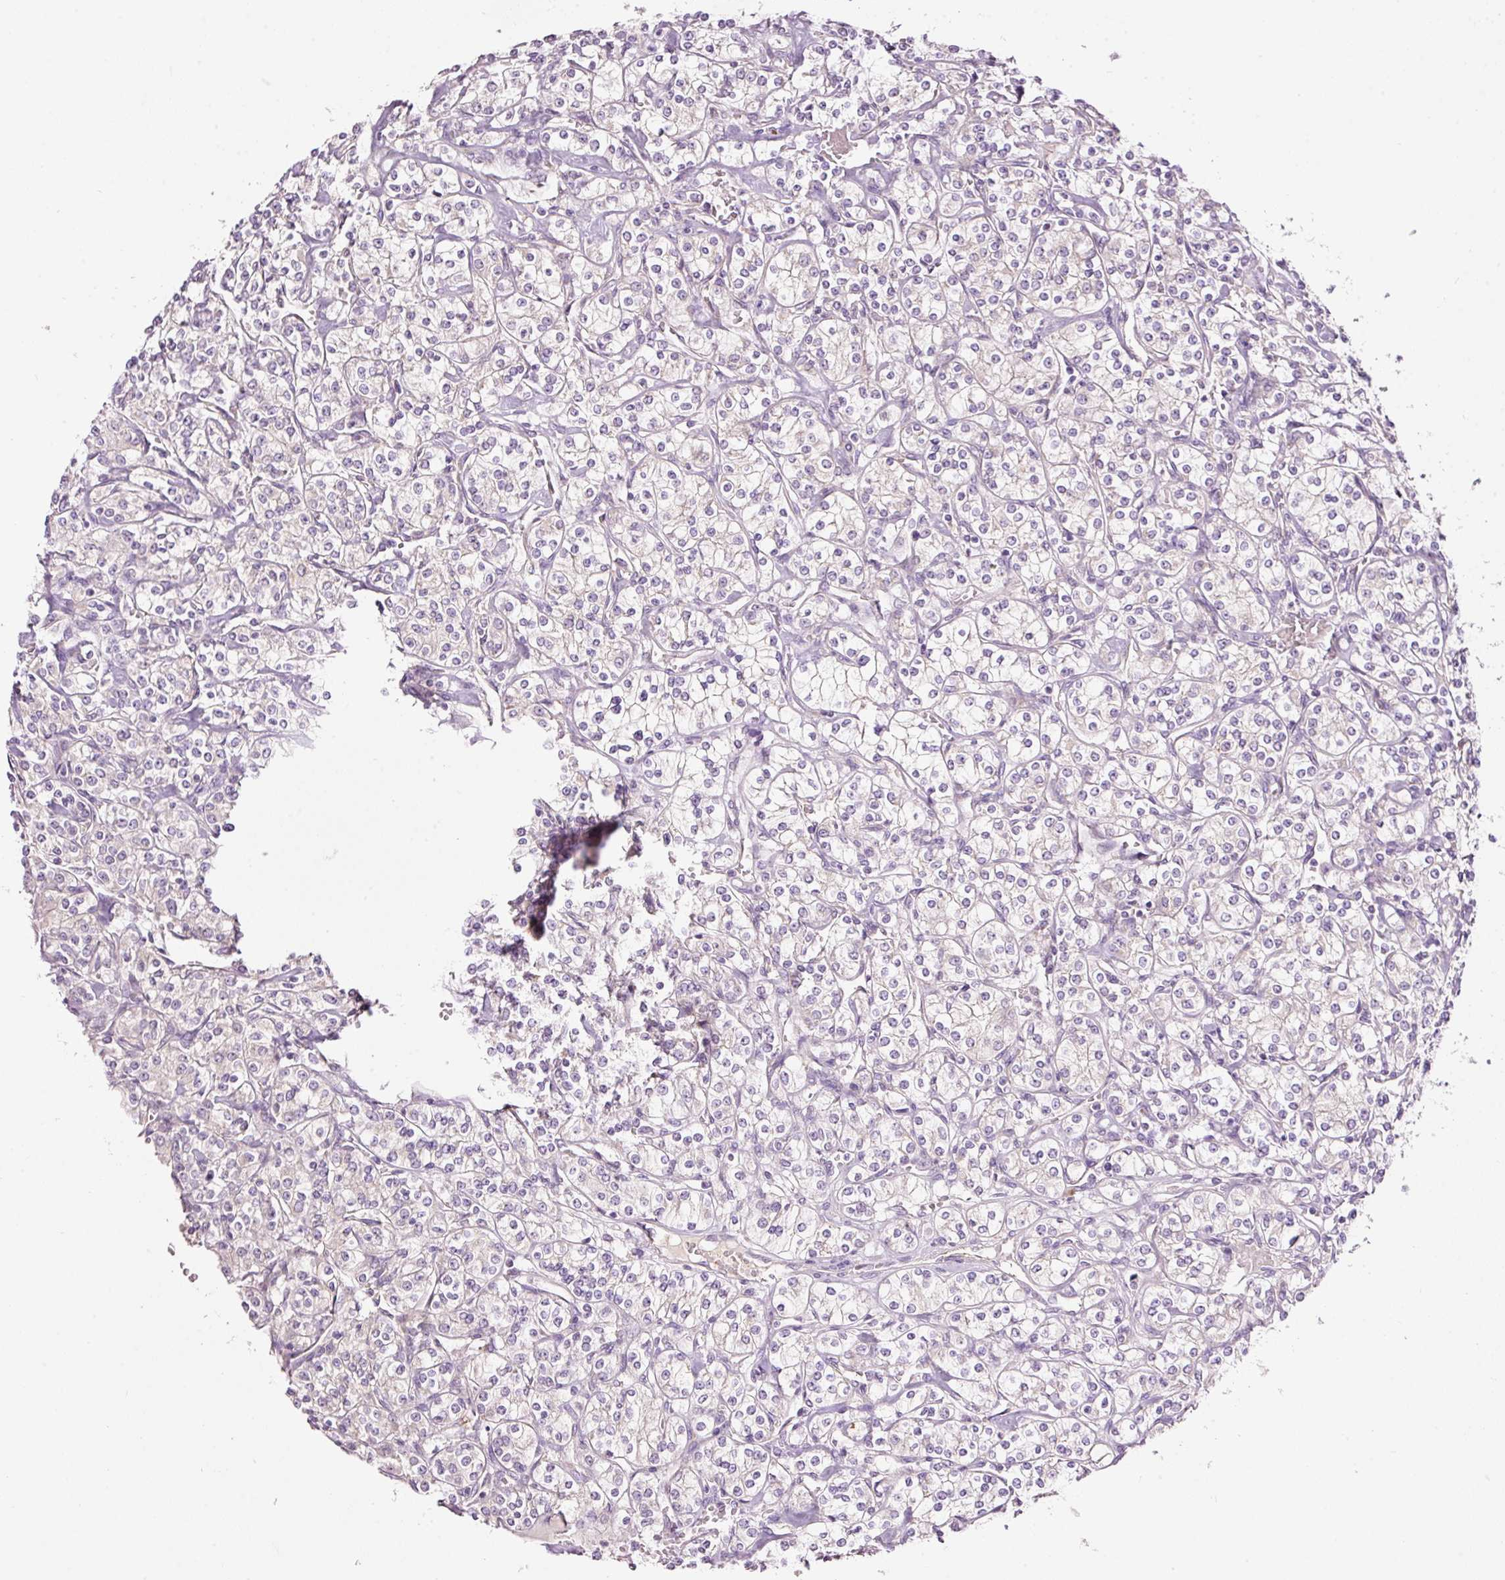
{"staining": {"intensity": "negative", "quantity": "none", "location": "none"}, "tissue": "renal cancer", "cell_type": "Tumor cells", "image_type": "cancer", "snomed": [{"axis": "morphology", "description": "Adenocarcinoma, NOS"}, {"axis": "topography", "description": "Kidney"}], "caption": "This histopathology image is of renal adenocarcinoma stained with IHC to label a protein in brown with the nuclei are counter-stained blue. There is no positivity in tumor cells.", "gene": "RSPO2", "patient": {"sex": "male", "age": 77}}